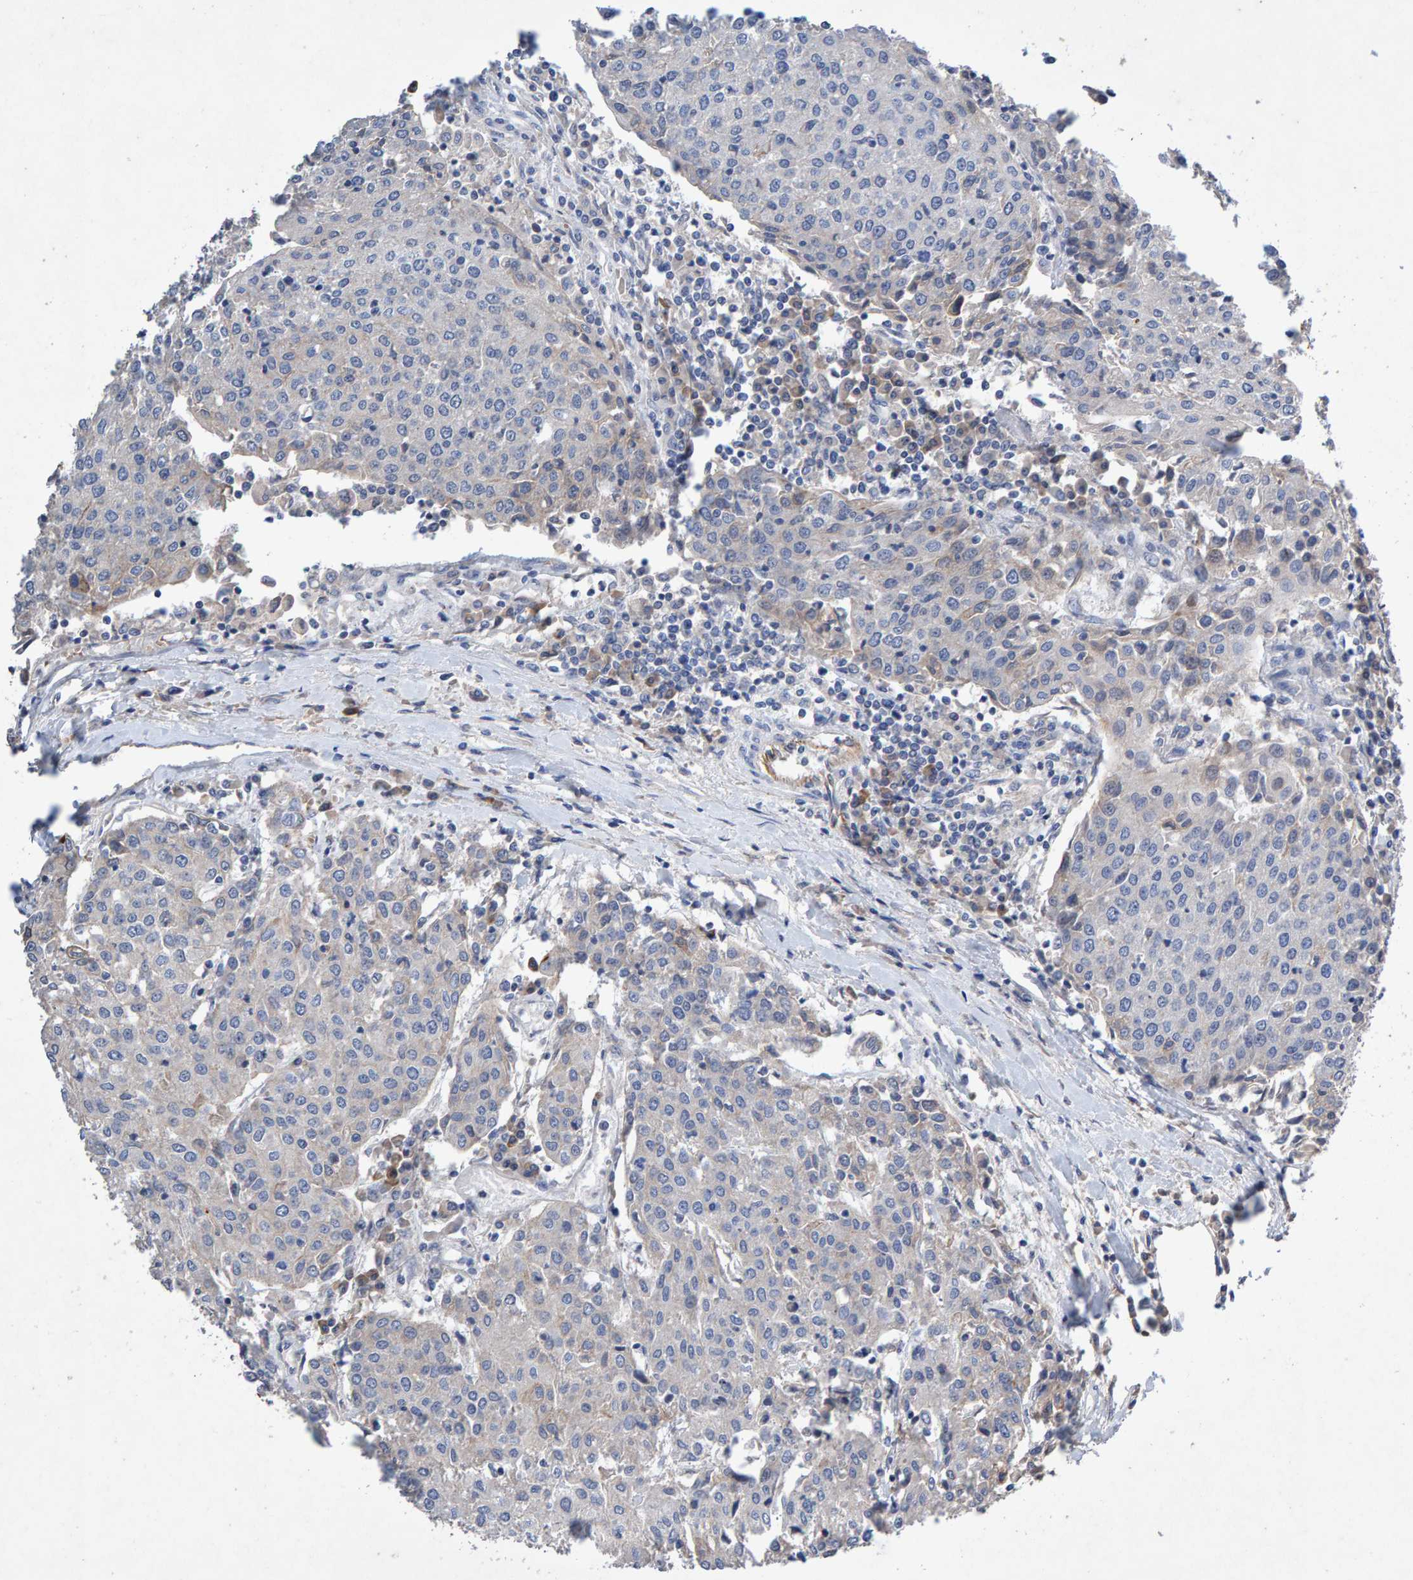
{"staining": {"intensity": "negative", "quantity": "none", "location": "none"}, "tissue": "urothelial cancer", "cell_type": "Tumor cells", "image_type": "cancer", "snomed": [{"axis": "morphology", "description": "Urothelial carcinoma, High grade"}, {"axis": "topography", "description": "Urinary bladder"}], "caption": "This is a photomicrograph of immunohistochemistry staining of urothelial carcinoma (high-grade), which shows no expression in tumor cells.", "gene": "EFR3A", "patient": {"sex": "female", "age": 85}}